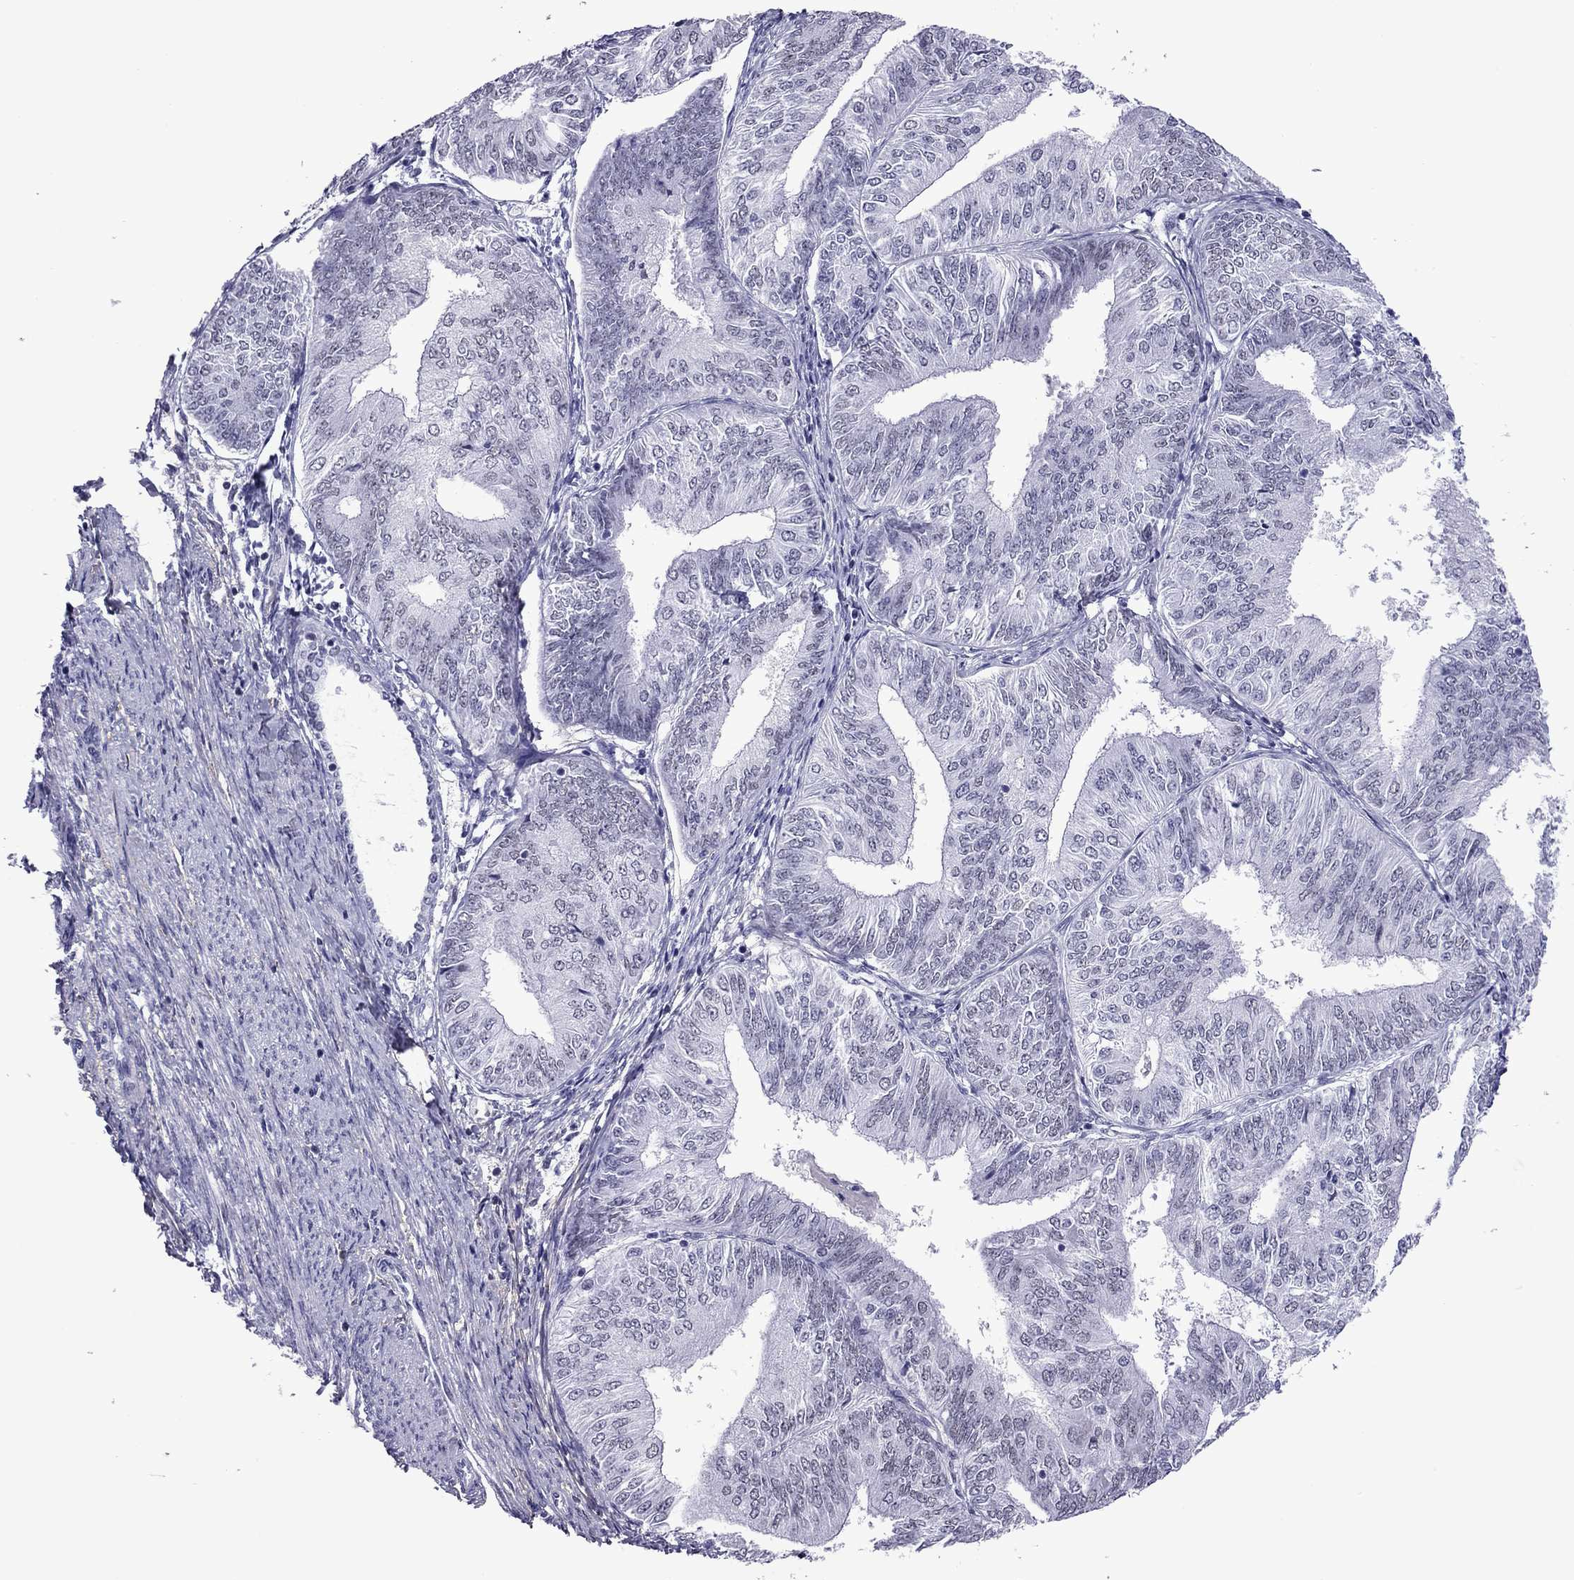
{"staining": {"intensity": "negative", "quantity": "none", "location": "none"}, "tissue": "endometrial cancer", "cell_type": "Tumor cells", "image_type": "cancer", "snomed": [{"axis": "morphology", "description": "Adenocarcinoma, NOS"}, {"axis": "topography", "description": "Endometrium"}], "caption": "Tumor cells show no significant protein staining in endometrial cancer.", "gene": "ZNF646", "patient": {"sex": "female", "age": 58}}